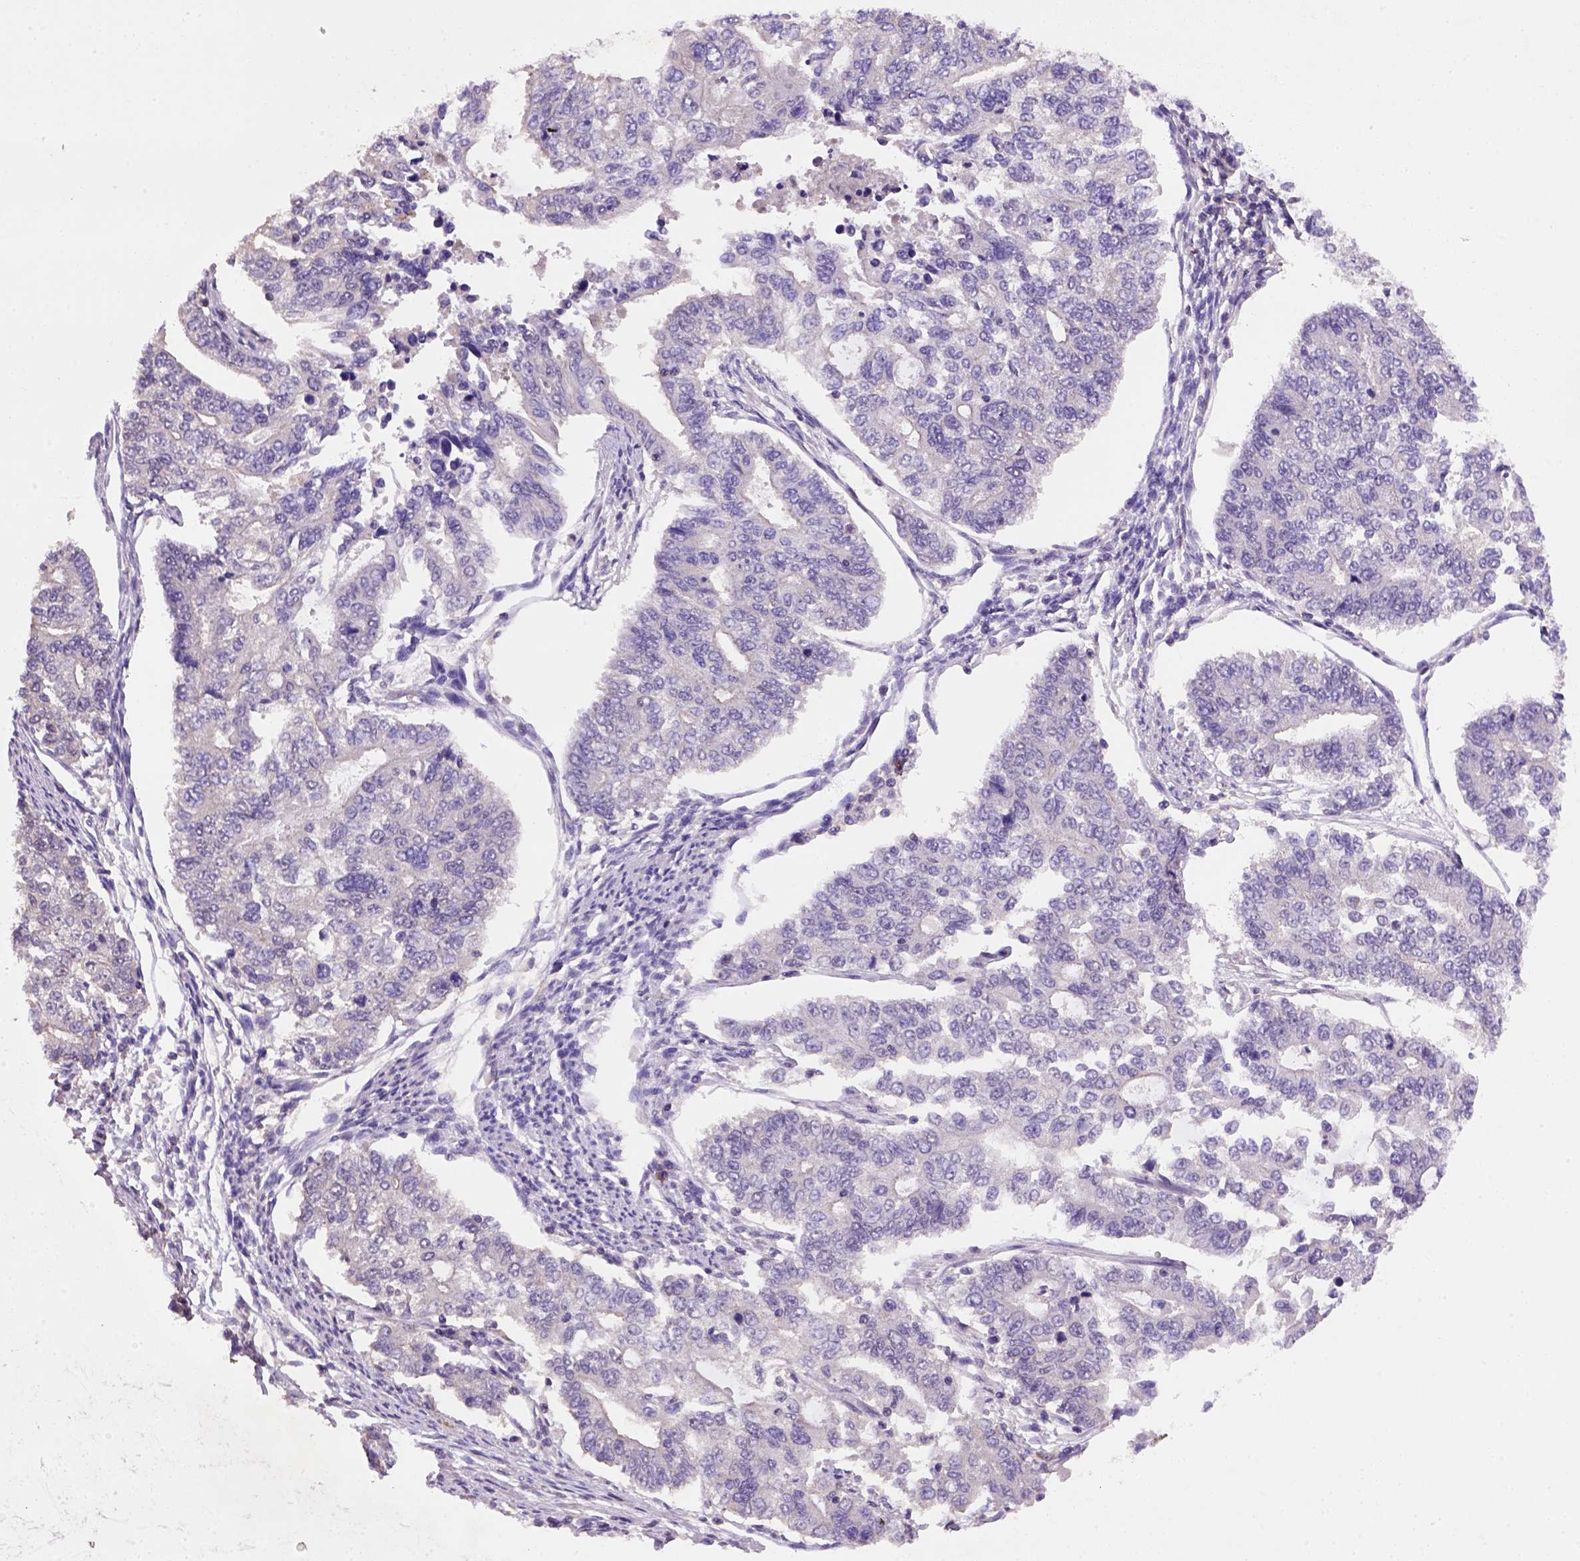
{"staining": {"intensity": "weak", "quantity": "25%-75%", "location": "cytoplasmic/membranous"}, "tissue": "endometrial cancer", "cell_type": "Tumor cells", "image_type": "cancer", "snomed": [{"axis": "morphology", "description": "Adenocarcinoma, NOS"}, {"axis": "topography", "description": "Uterus"}], "caption": "Immunohistochemical staining of human endometrial adenocarcinoma demonstrates weak cytoplasmic/membranous protein positivity in about 25%-75% of tumor cells.", "gene": "SCML4", "patient": {"sex": "female", "age": 59}}